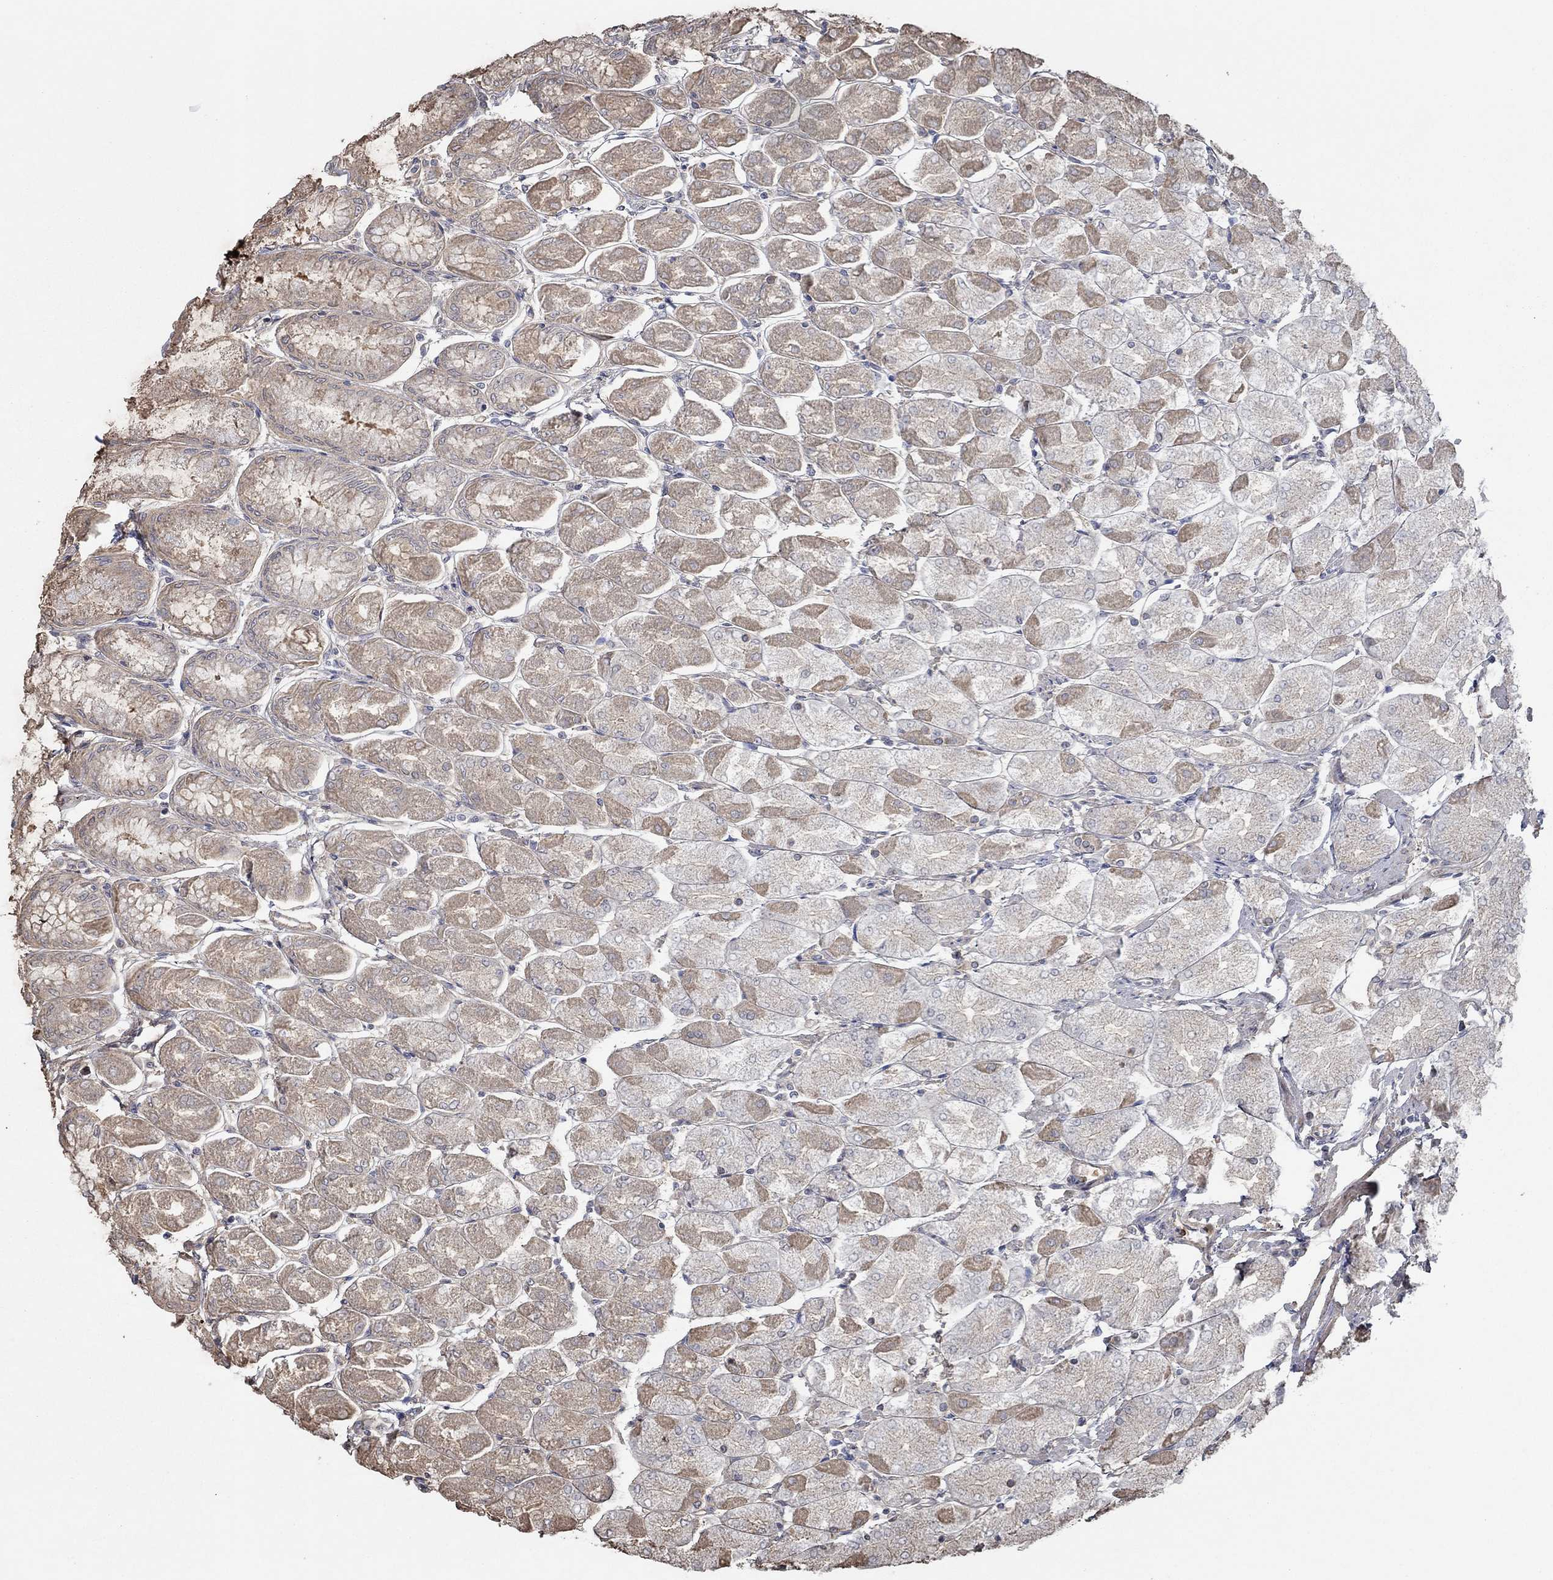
{"staining": {"intensity": "moderate", "quantity": "25%-75%", "location": "cytoplasmic/membranous"}, "tissue": "stomach", "cell_type": "Glandular cells", "image_type": "normal", "snomed": [{"axis": "morphology", "description": "Normal tissue, NOS"}, {"axis": "topography", "description": "Stomach, upper"}], "caption": "This histopathology image reveals immunohistochemistry (IHC) staining of normal human stomach, with medium moderate cytoplasmic/membranous positivity in about 25%-75% of glandular cells.", "gene": "SPAG9", "patient": {"sex": "male", "age": 60}}